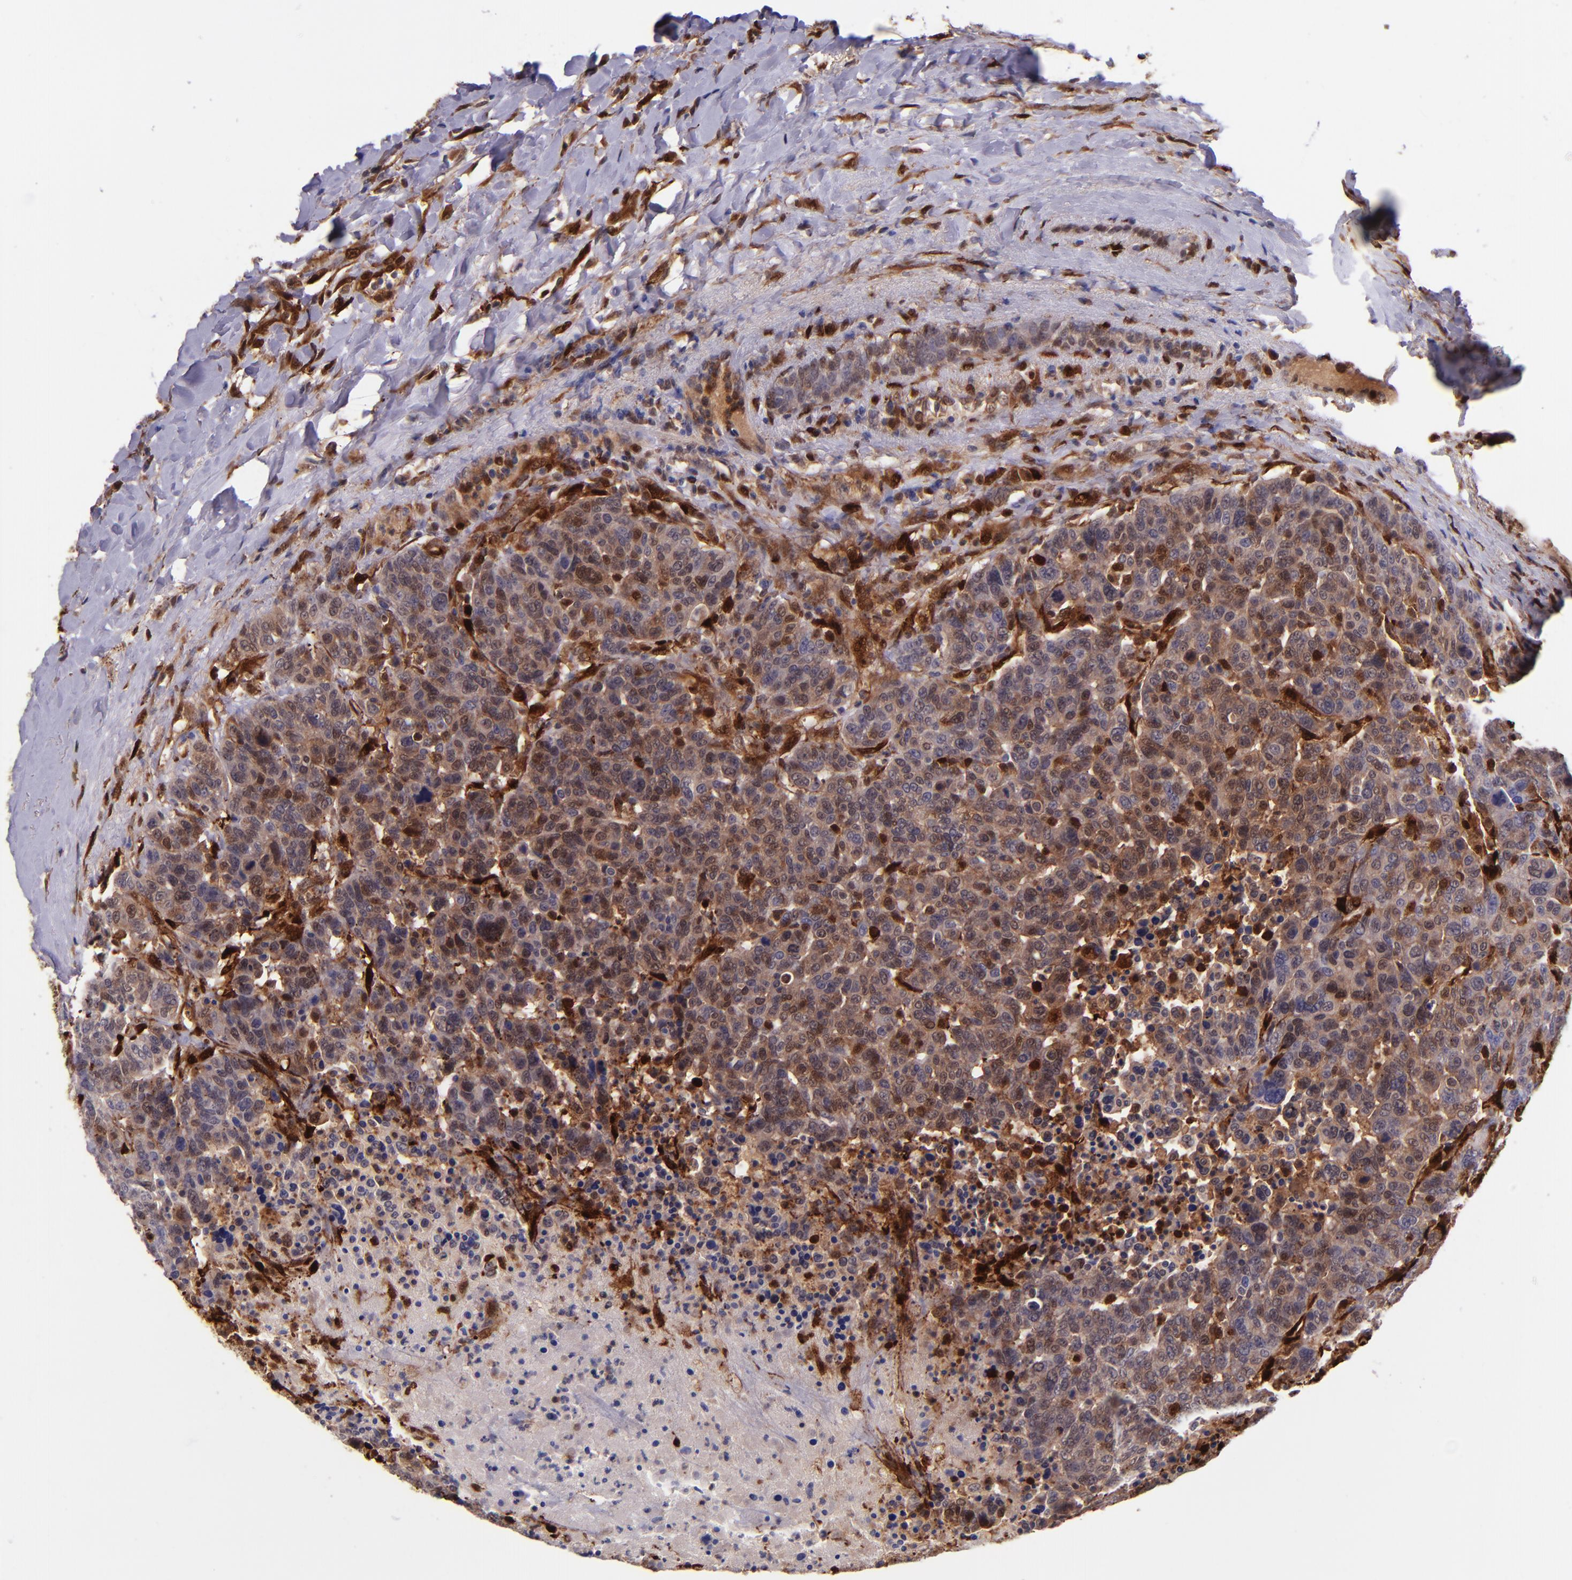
{"staining": {"intensity": "weak", "quantity": ">75%", "location": "cytoplasmic/membranous"}, "tissue": "breast cancer", "cell_type": "Tumor cells", "image_type": "cancer", "snomed": [{"axis": "morphology", "description": "Duct carcinoma"}, {"axis": "topography", "description": "Breast"}], "caption": "An immunohistochemistry photomicrograph of neoplastic tissue is shown. Protein staining in brown labels weak cytoplasmic/membranous positivity in breast cancer within tumor cells. (DAB IHC with brightfield microscopy, high magnification).", "gene": "LGALS1", "patient": {"sex": "female", "age": 37}}